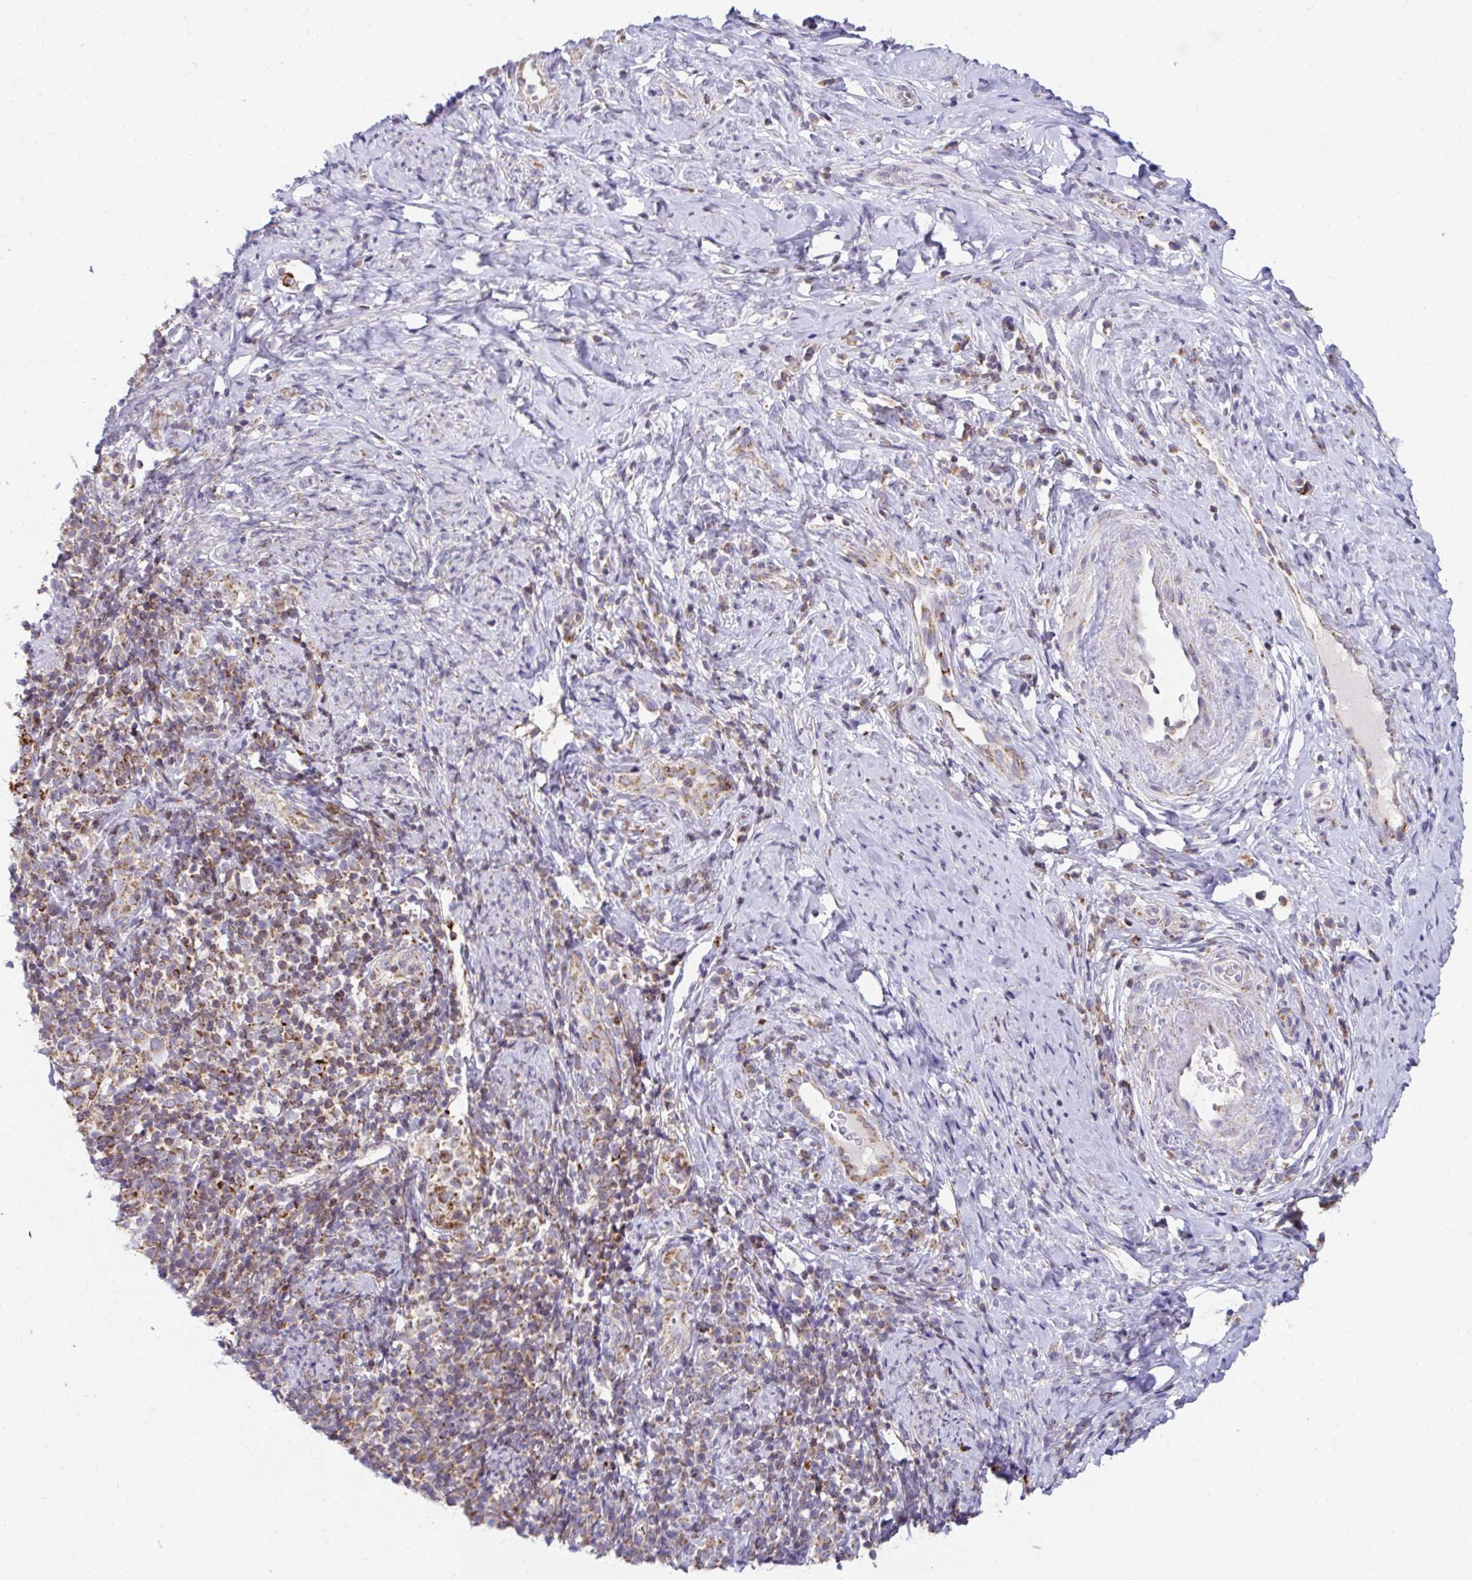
{"staining": {"intensity": "strong", "quantity": "25%-75%", "location": "cytoplasmic/membranous"}, "tissue": "cervical cancer", "cell_type": "Tumor cells", "image_type": "cancer", "snomed": [{"axis": "morphology", "description": "Squamous cell carcinoma, NOS"}, {"axis": "topography", "description": "Cervix"}], "caption": "A micrograph showing strong cytoplasmic/membranous positivity in about 25%-75% of tumor cells in cervical squamous cell carcinoma, as visualized by brown immunohistochemical staining.", "gene": "EXOC5", "patient": {"sex": "female", "age": 75}}